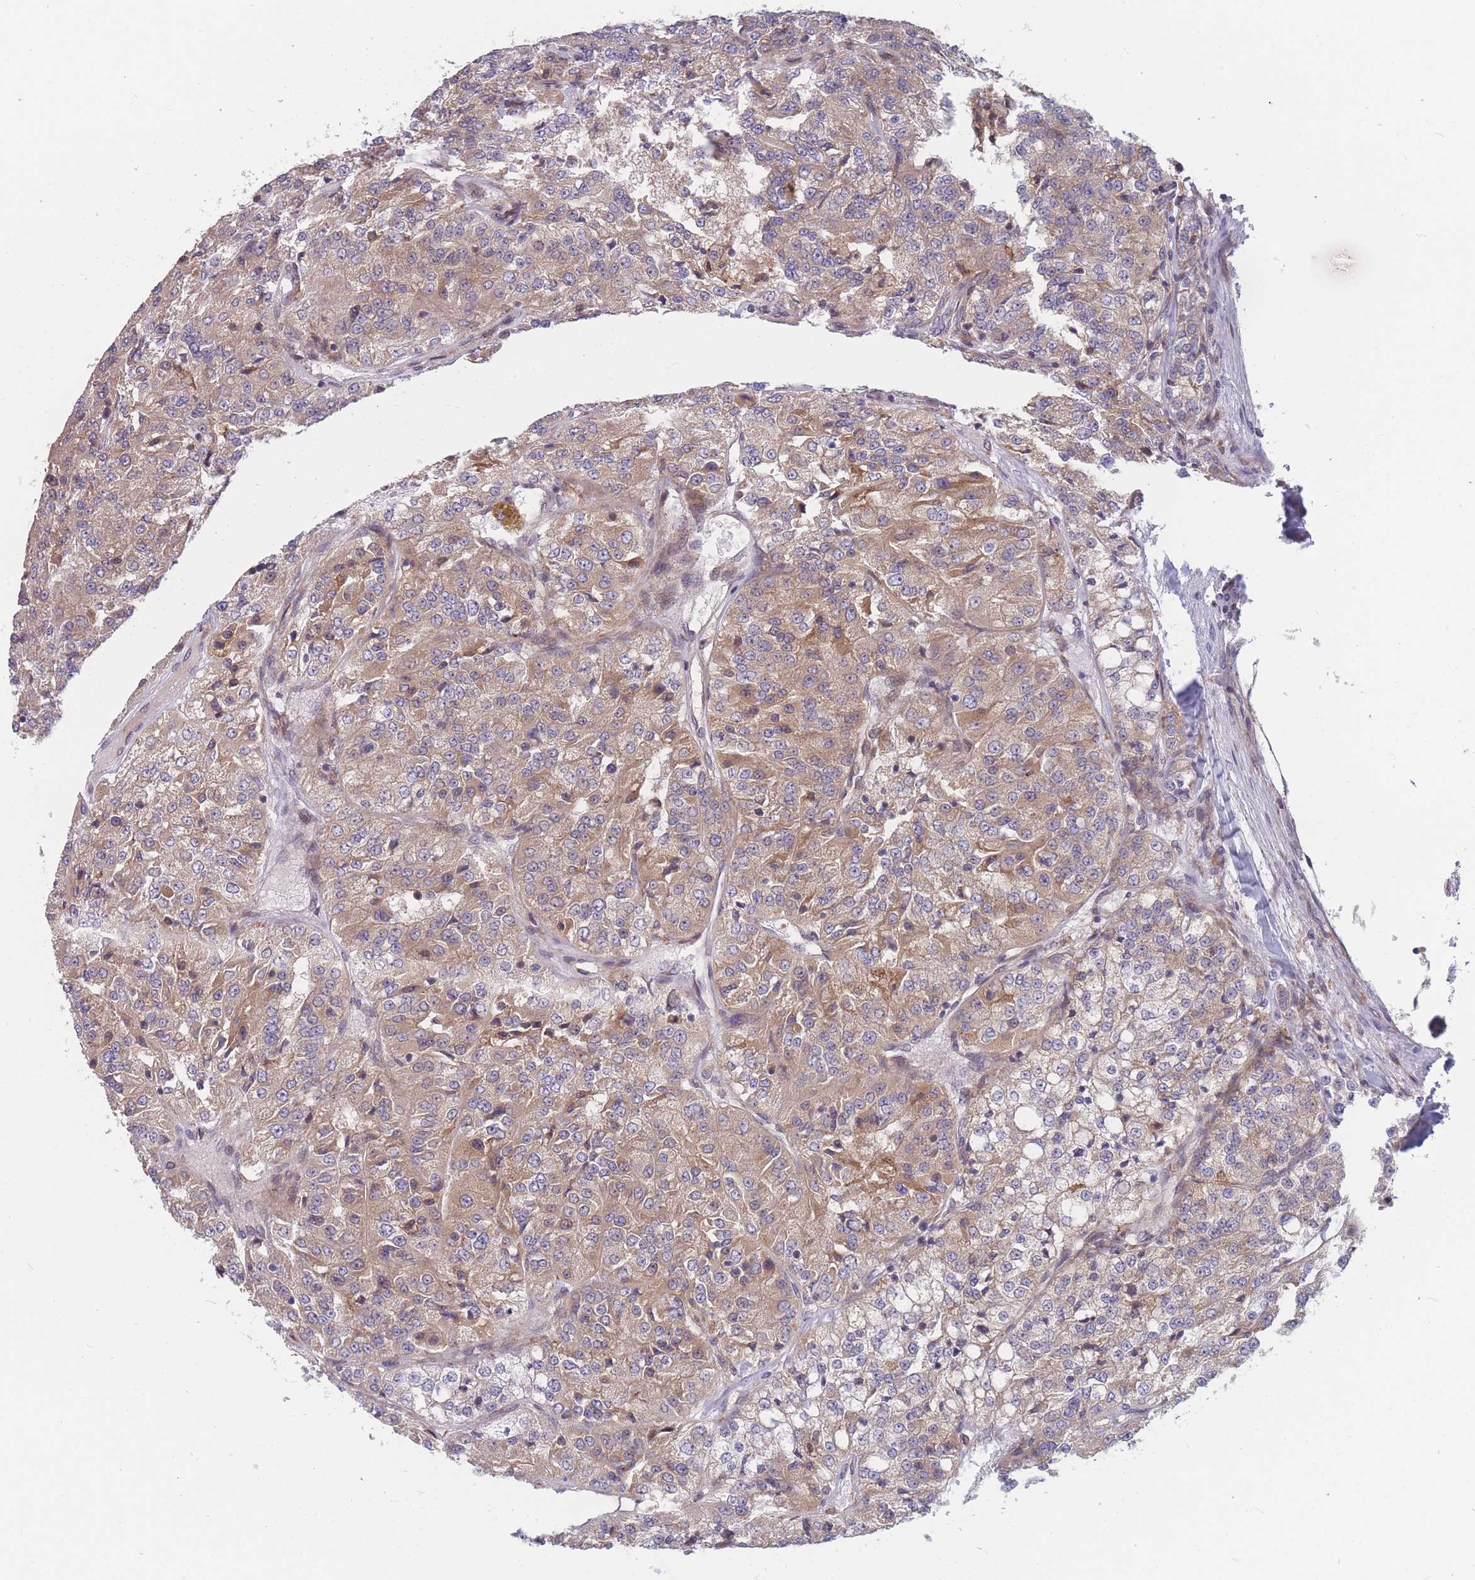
{"staining": {"intensity": "weak", "quantity": ">75%", "location": "cytoplasmic/membranous"}, "tissue": "renal cancer", "cell_type": "Tumor cells", "image_type": "cancer", "snomed": [{"axis": "morphology", "description": "Adenocarcinoma, NOS"}, {"axis": "topography", "description": "Kidney"}], "caption": "This image exhibits adenocarcinoma (renal) stained with IHC to label a protein in brown. The cytoplasmic/membranous of tumor cells show weak positivity for the protein. Nuclei are counter-stained blue.", "gene": "TMEM131L", "patient": {"sex": "female", "age": 63}}